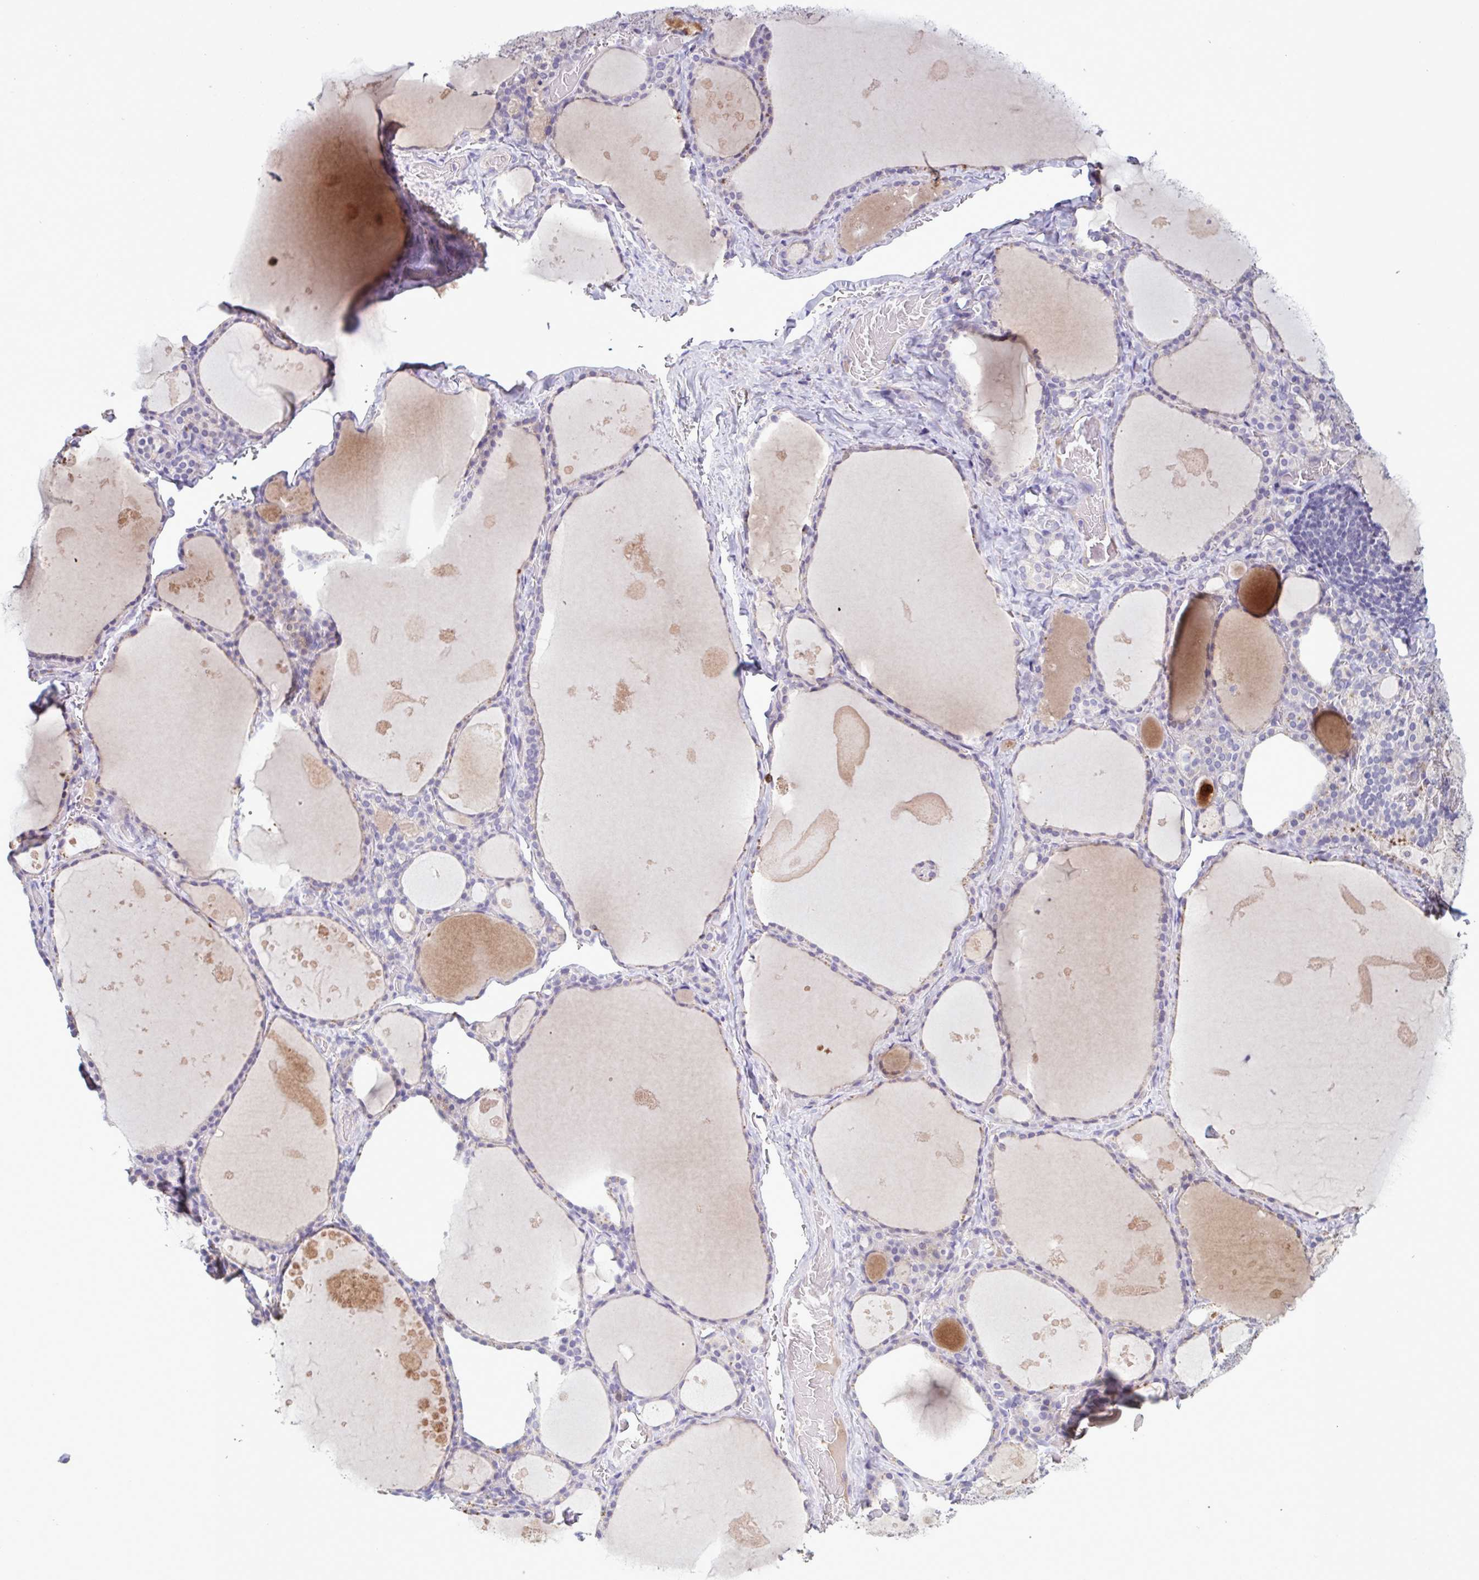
{"staining": {"intensity": "weak", "quantity": "25%-75%", "location": "cytoplasmic/membranous"}, "tissue": "thyroid gland", "cell_type": "Glandular cells", "image_type": "normal", "snomed": [{"axis": "morphology", "description": "Normal tissue, NOS"}, {"axis": "topography", "description": "Thyroid gland"}], "caption": "This micrograph reveals IHC staining of normal human thyroid gland, with low weak cytoplasmic/membranous staining in approximately 25%-75% of glandular cells.", "gene": "F13B", "patient": {"sex": "male", "age": 56}}